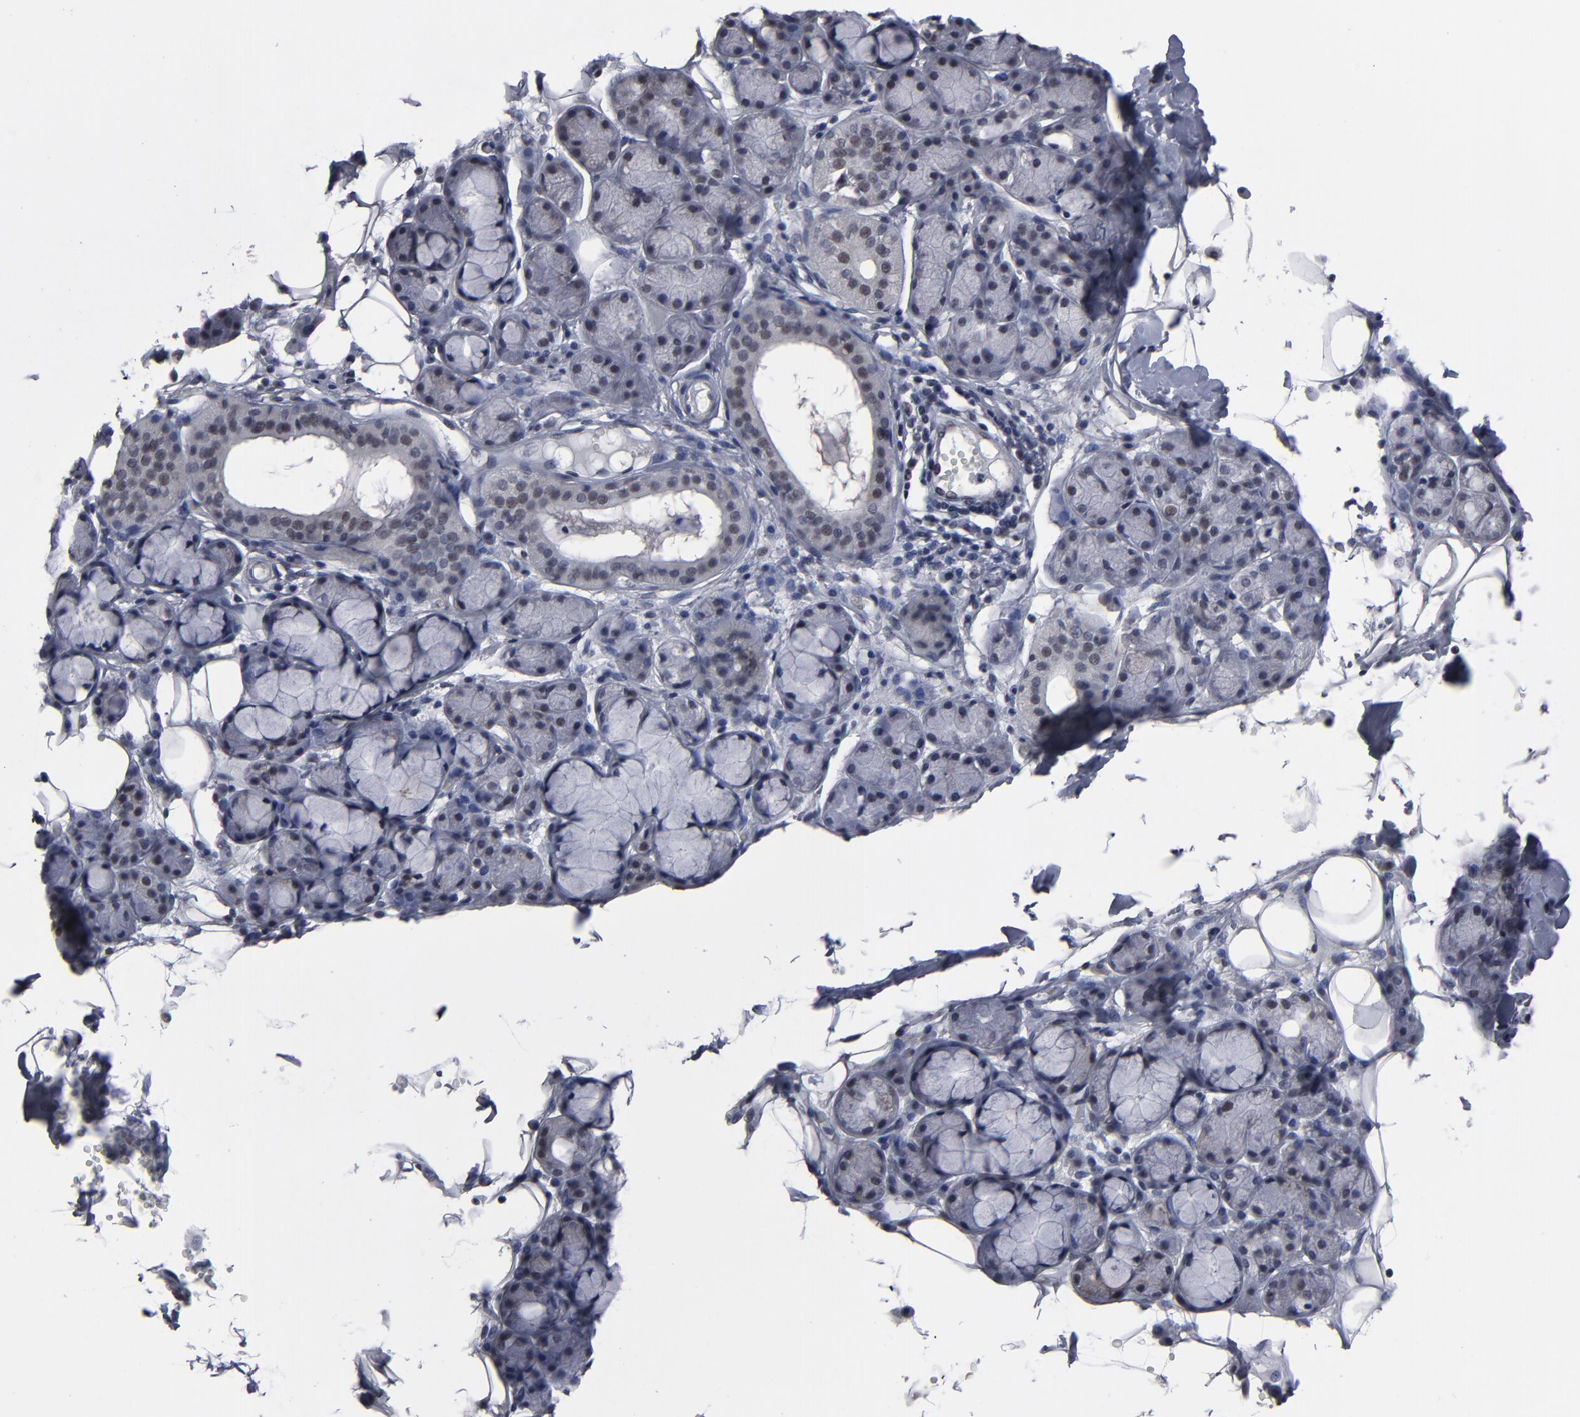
{"staining": {"intensity": "negative", "quantity": "none", "location": "none"}, "tissue": "salivary gland", "cell_type": "Glandular cells", "image_type": "normal", "snomed": [{"axis": "morphology", "description": "Normal tissue, NOS"}, {"axis": "topography", "description": "Skeletal muscle"}, {"axis": "topography", "description": "Oral tissue"}, {"axis": "topography", "description": "Salivary gland"}, {"axis": "topography", "description": "Peripheral nerve tissue"}], "caption": "Immunohistochemistry histopathology image of unremarkable salivary gland: salivary gland stained with DAB shows no significant protein staining in glandular cells.", "gene": "SSRP1", "patient": {"sex": "male", "age": 54}}